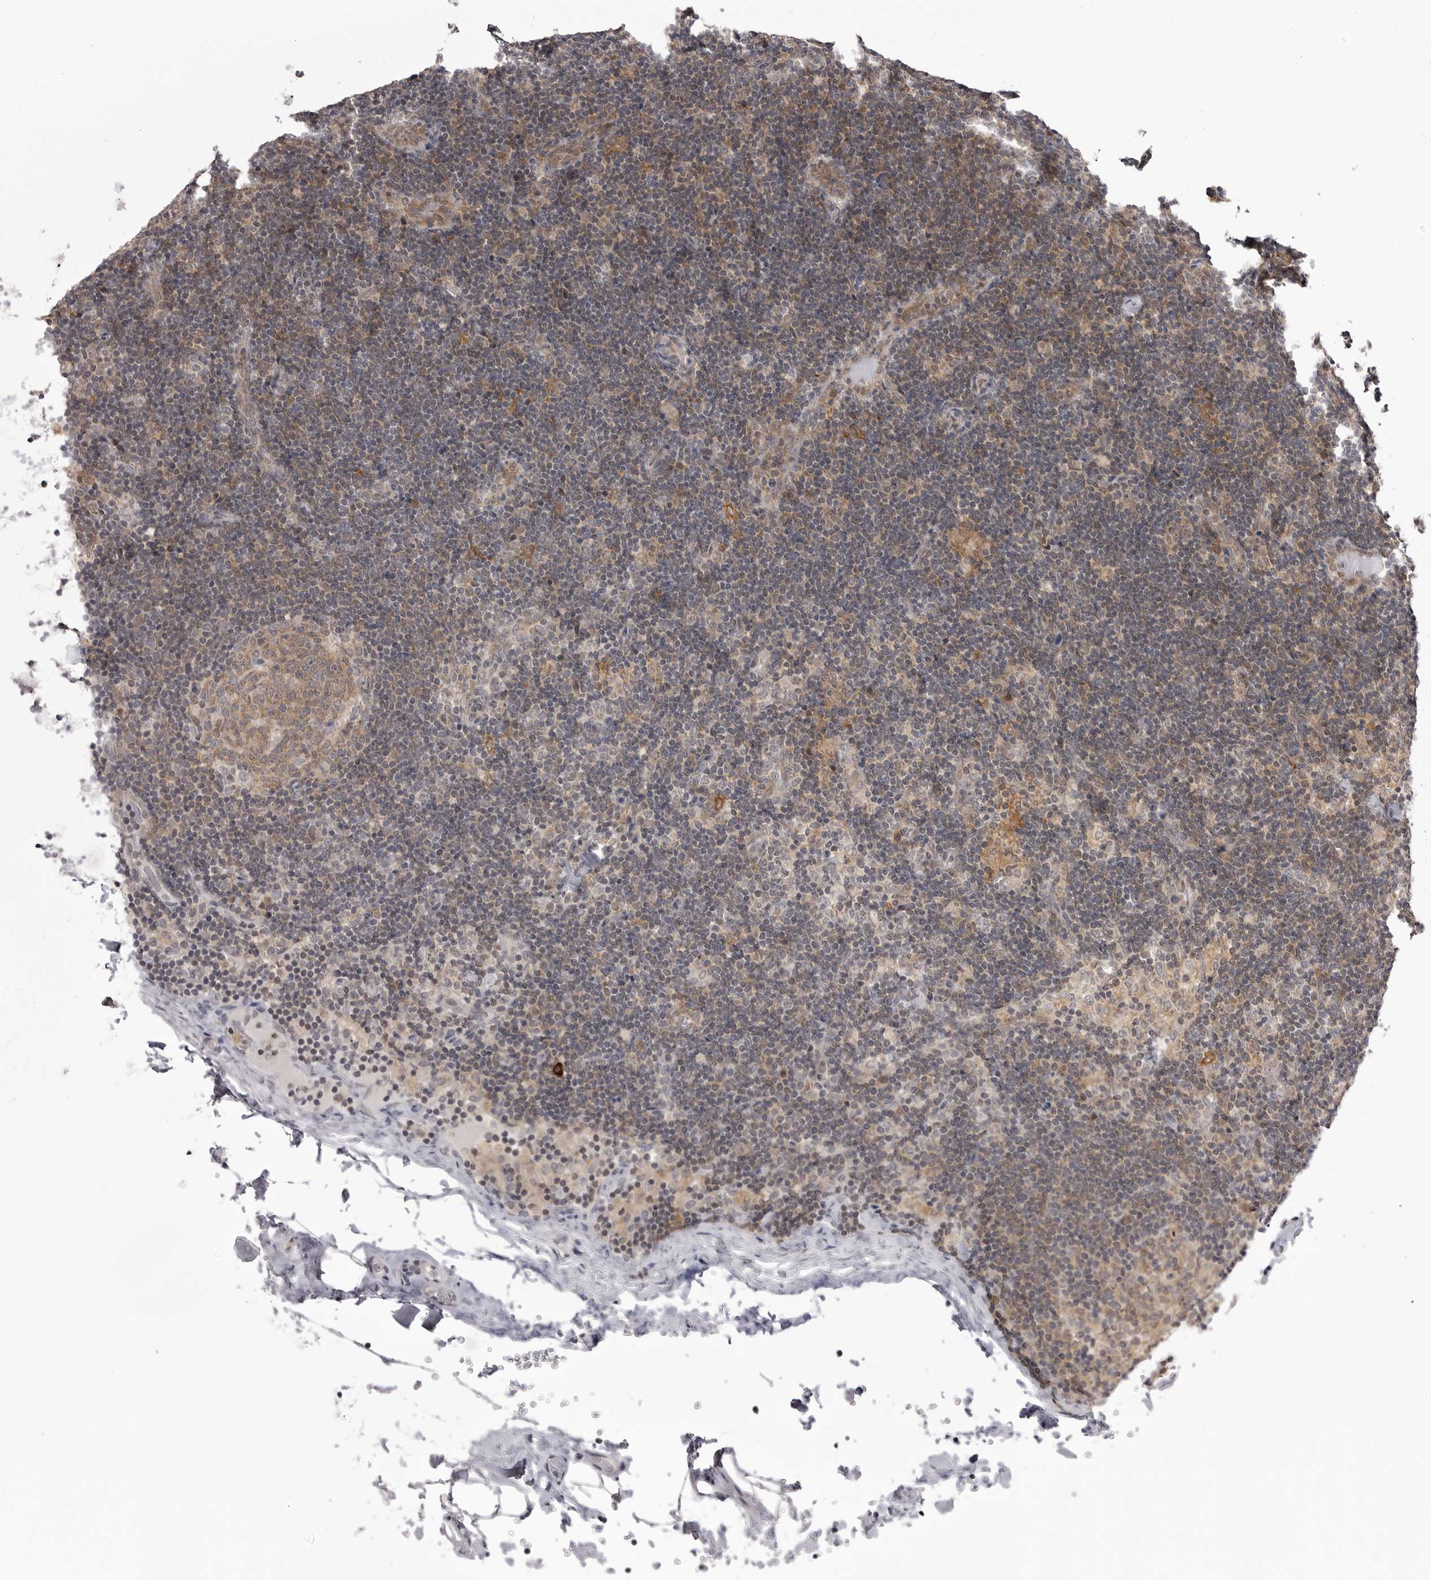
{"staining": {"intensity": "moderate", "quantity": ">75%", "location": "cytoplasmic/membranous"}, "tissue": "lymph node", "cell_type": "Germinal center cells", "image_type": "normal", "snomed": [{"axis": "morphology", "description": "Normal tissue, NOS"}, {"axis": "topography", "description": "Lymph node"}], "caption": "Immunohistochemistry (DAB) staining of normal lymph node exhibits moderate cytoplasmic/membranous protein expression in about >75% of germinal center cells.", "gene": "PTK2B", "patient": {"sex": "female", "age": 14}}